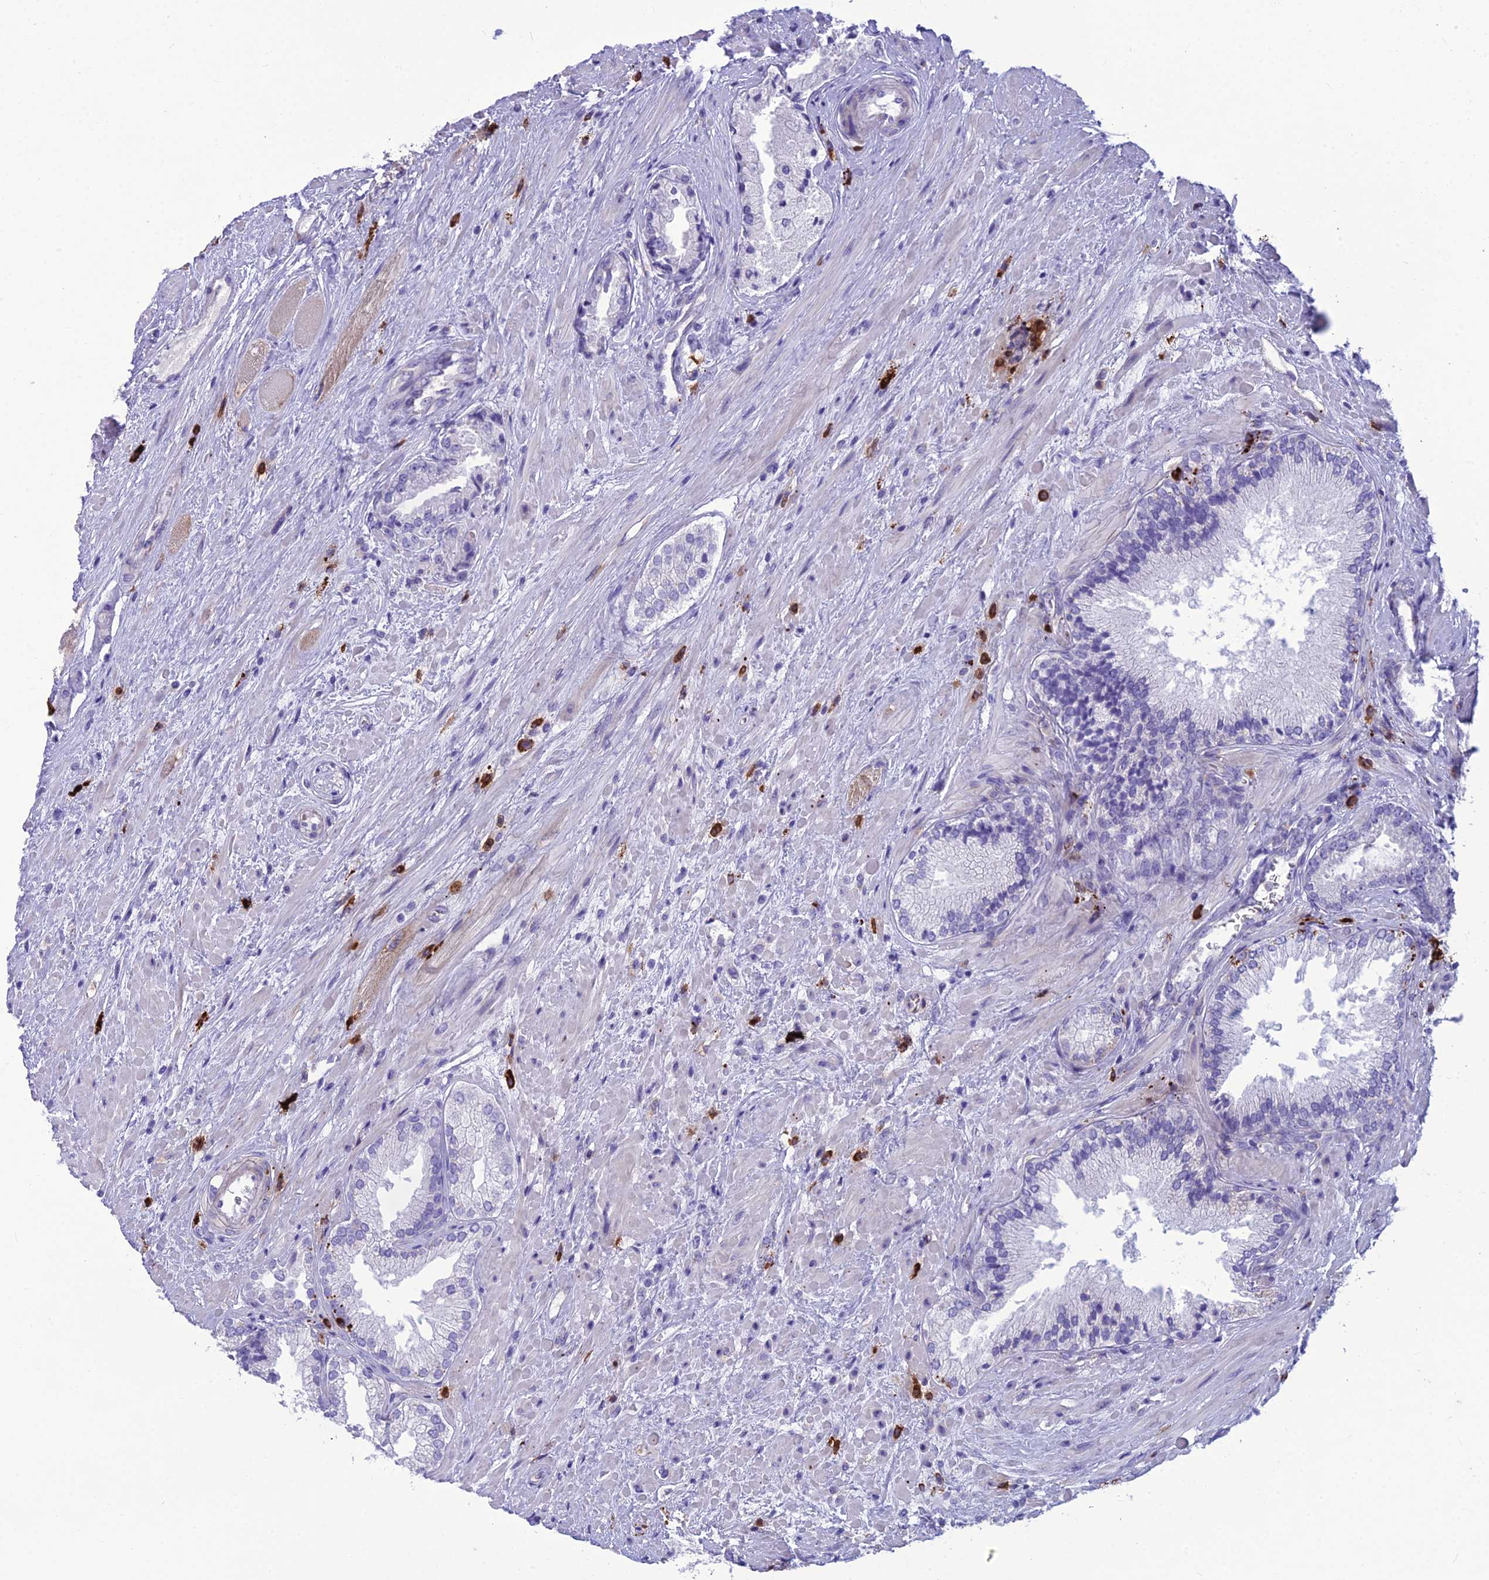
{"staining": {"intensity": "negative", "quantity": "none", "location": "none"}, "tissue": "prostate cancer", "cell_type": "Tumor cells", "image_type": "cancer", "snomed": [{"axis": "morphology", "description": "Adenocarcinoma, High grade"}, {"axis": "topography", "description": "Prostate"}], "caption": "A micrograph of human prostate cancer is negative for staining in tumor cells.", "gene": "BBS7", "patient": {"sex": "male", "age": 71}}